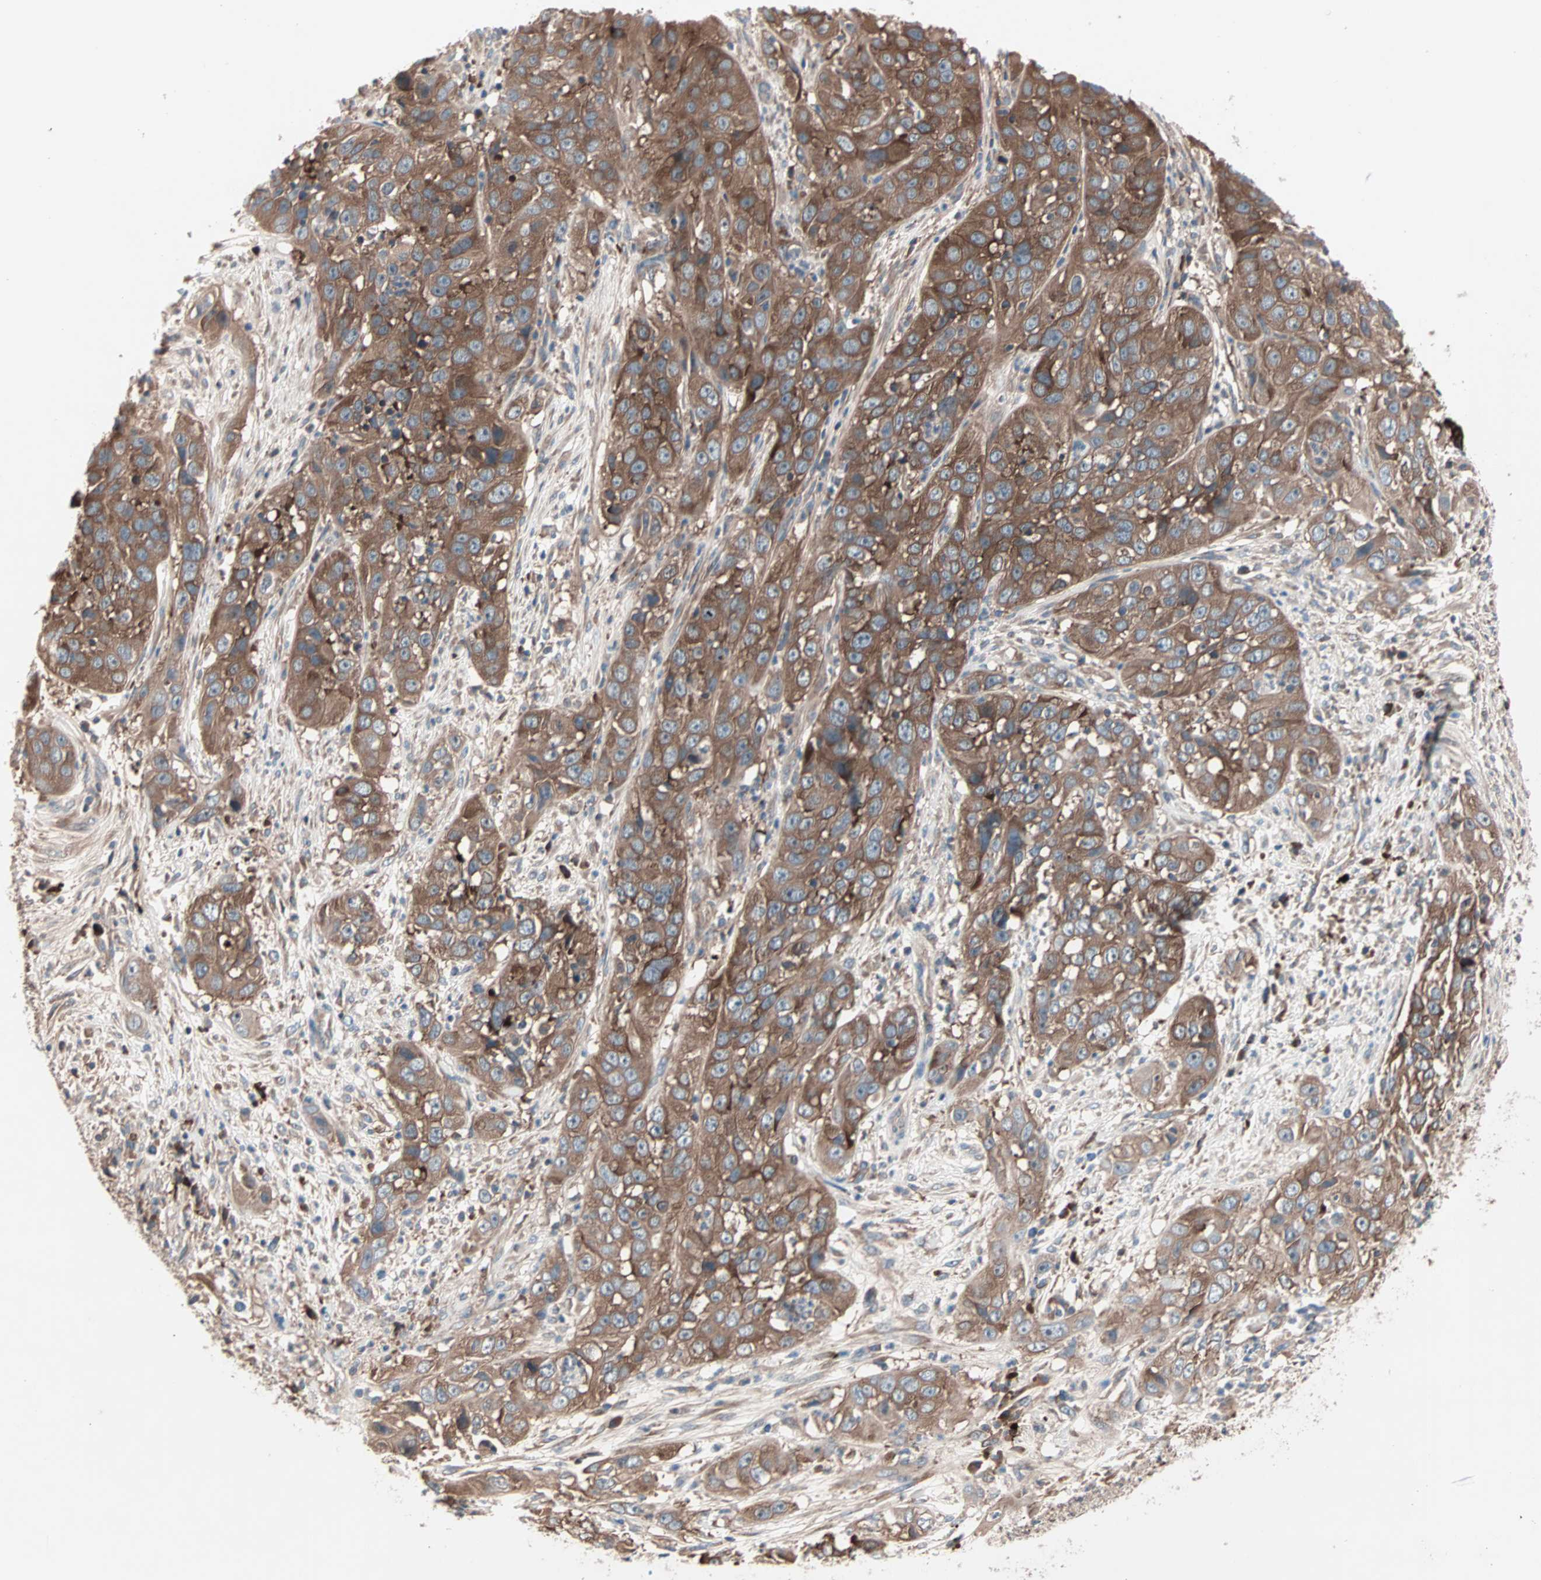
{"staining": {"intensity": "moderate", "quantity": ">75%", "location": "cytoplasmic/membranous"}, "tissue": "cervical cancer", "cell_type": "Tumor cells", "image_type": "cancer", "snomed": [{"axis": "morphology", "description": "Squamous cell carcinoma, NOS"}, {"axis": "topography", "description": "Cervix"}], "caption": "Immunohistochemistry (DAB) staining of cervical cancer (squamous cell carcinoma) reveals moderate cytoplasmic/membranous protein staining in approximately >75% of tumor cells.", "gene": "CAD", "patient": {"sex": "female", "age": 32}}